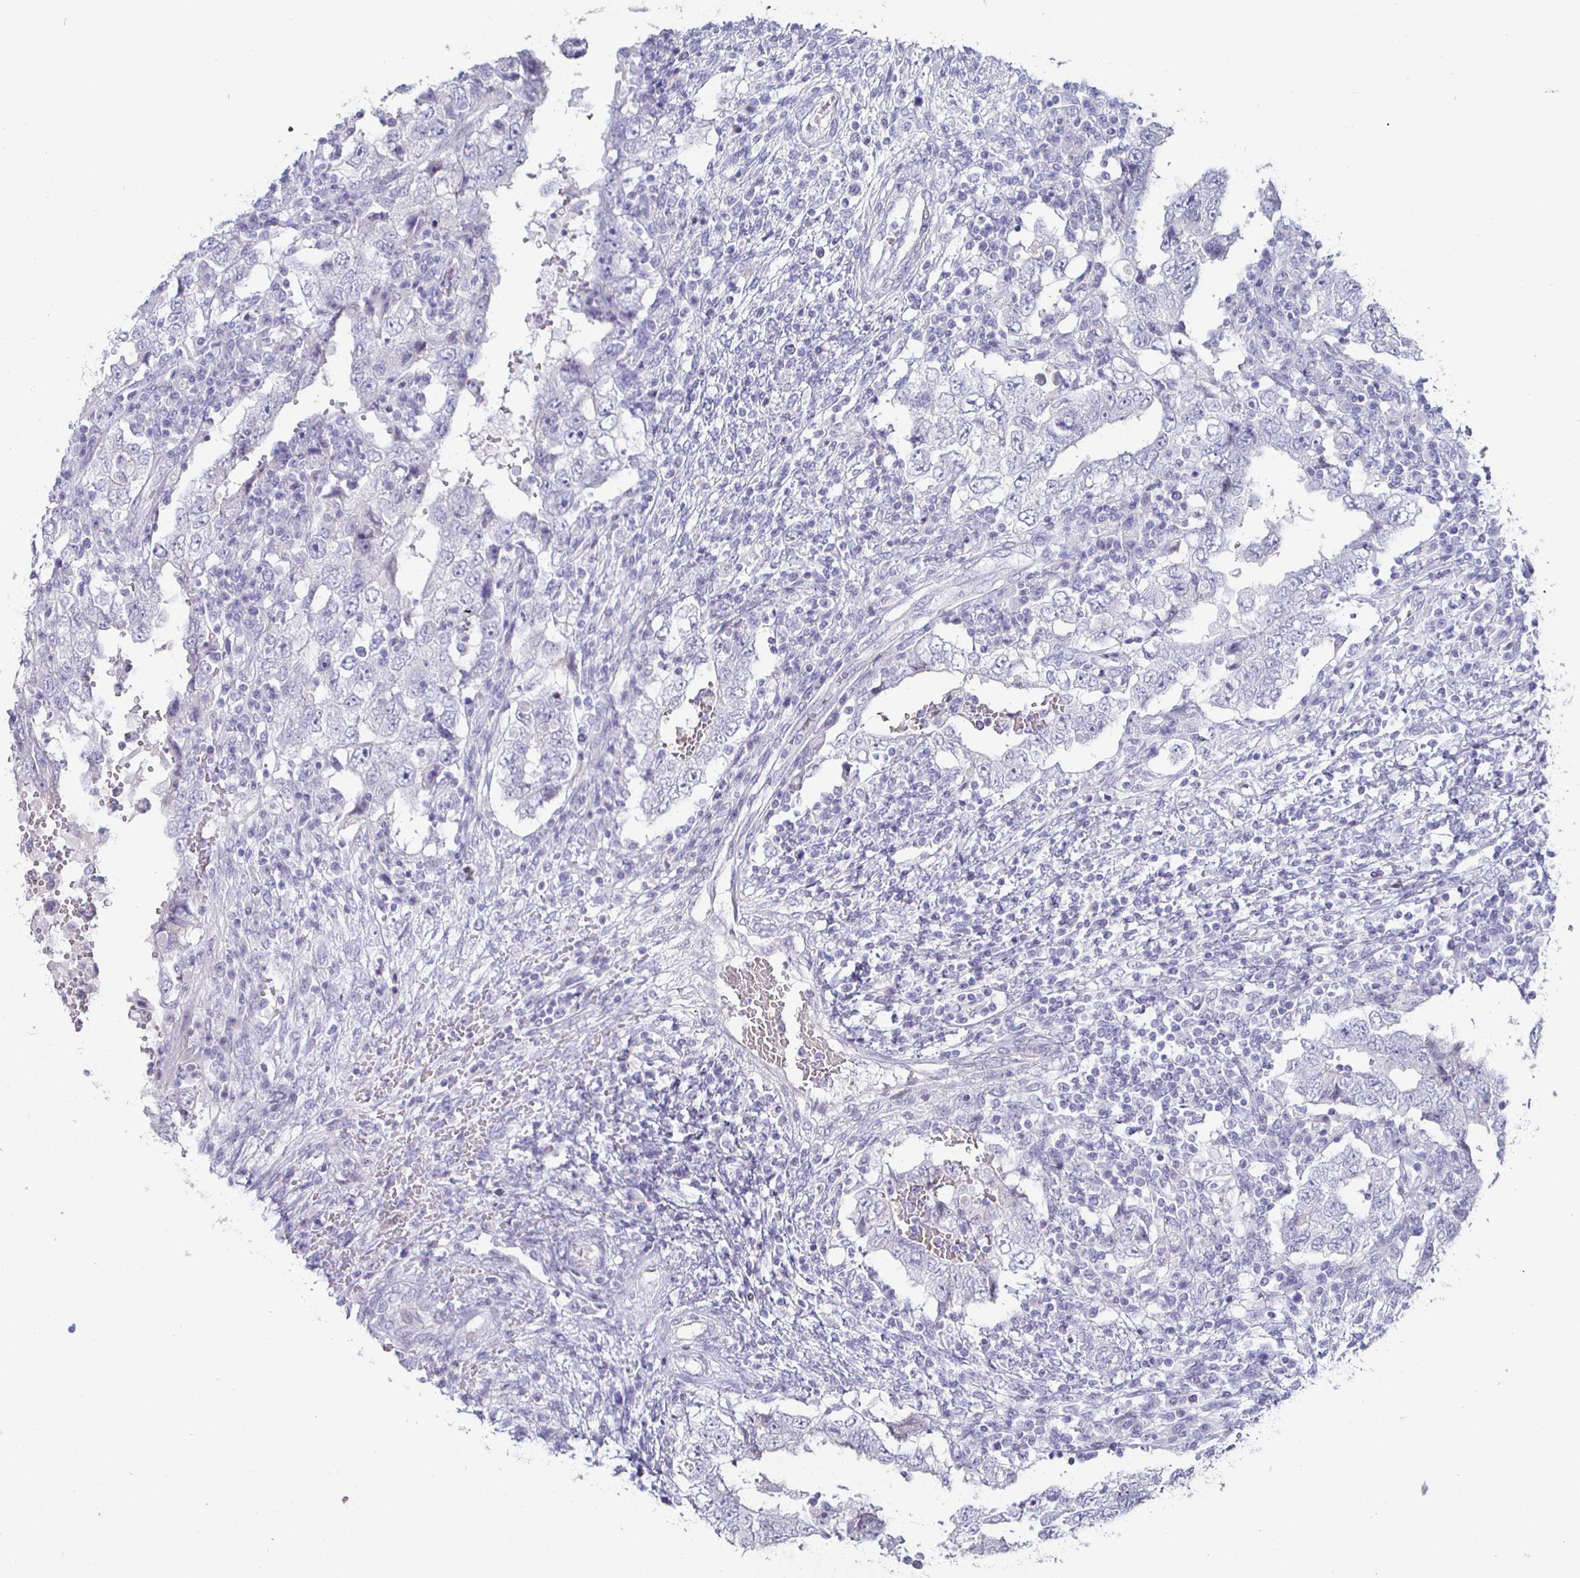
{"staining": {"intensity": "negative", "quantity": "none", "location": "none"}, "tissue": "testis cancer", "cell_type": "Tumor cells", "image_type": "cancer", "snomed": [{"axis": "morphology", "description": "Carcinoma, Embryonal, NOS"}, {"axis": "topography", "description": "Testis"}], "caption": "Testis cancer (embryonal carcinoma) was stained to show a protein in brown. There is no significant positivity in tumor cells. Nuclei are stained in blue.", "gene": "DMRTB1", "patient": {"sex": "male", "age": 26}}